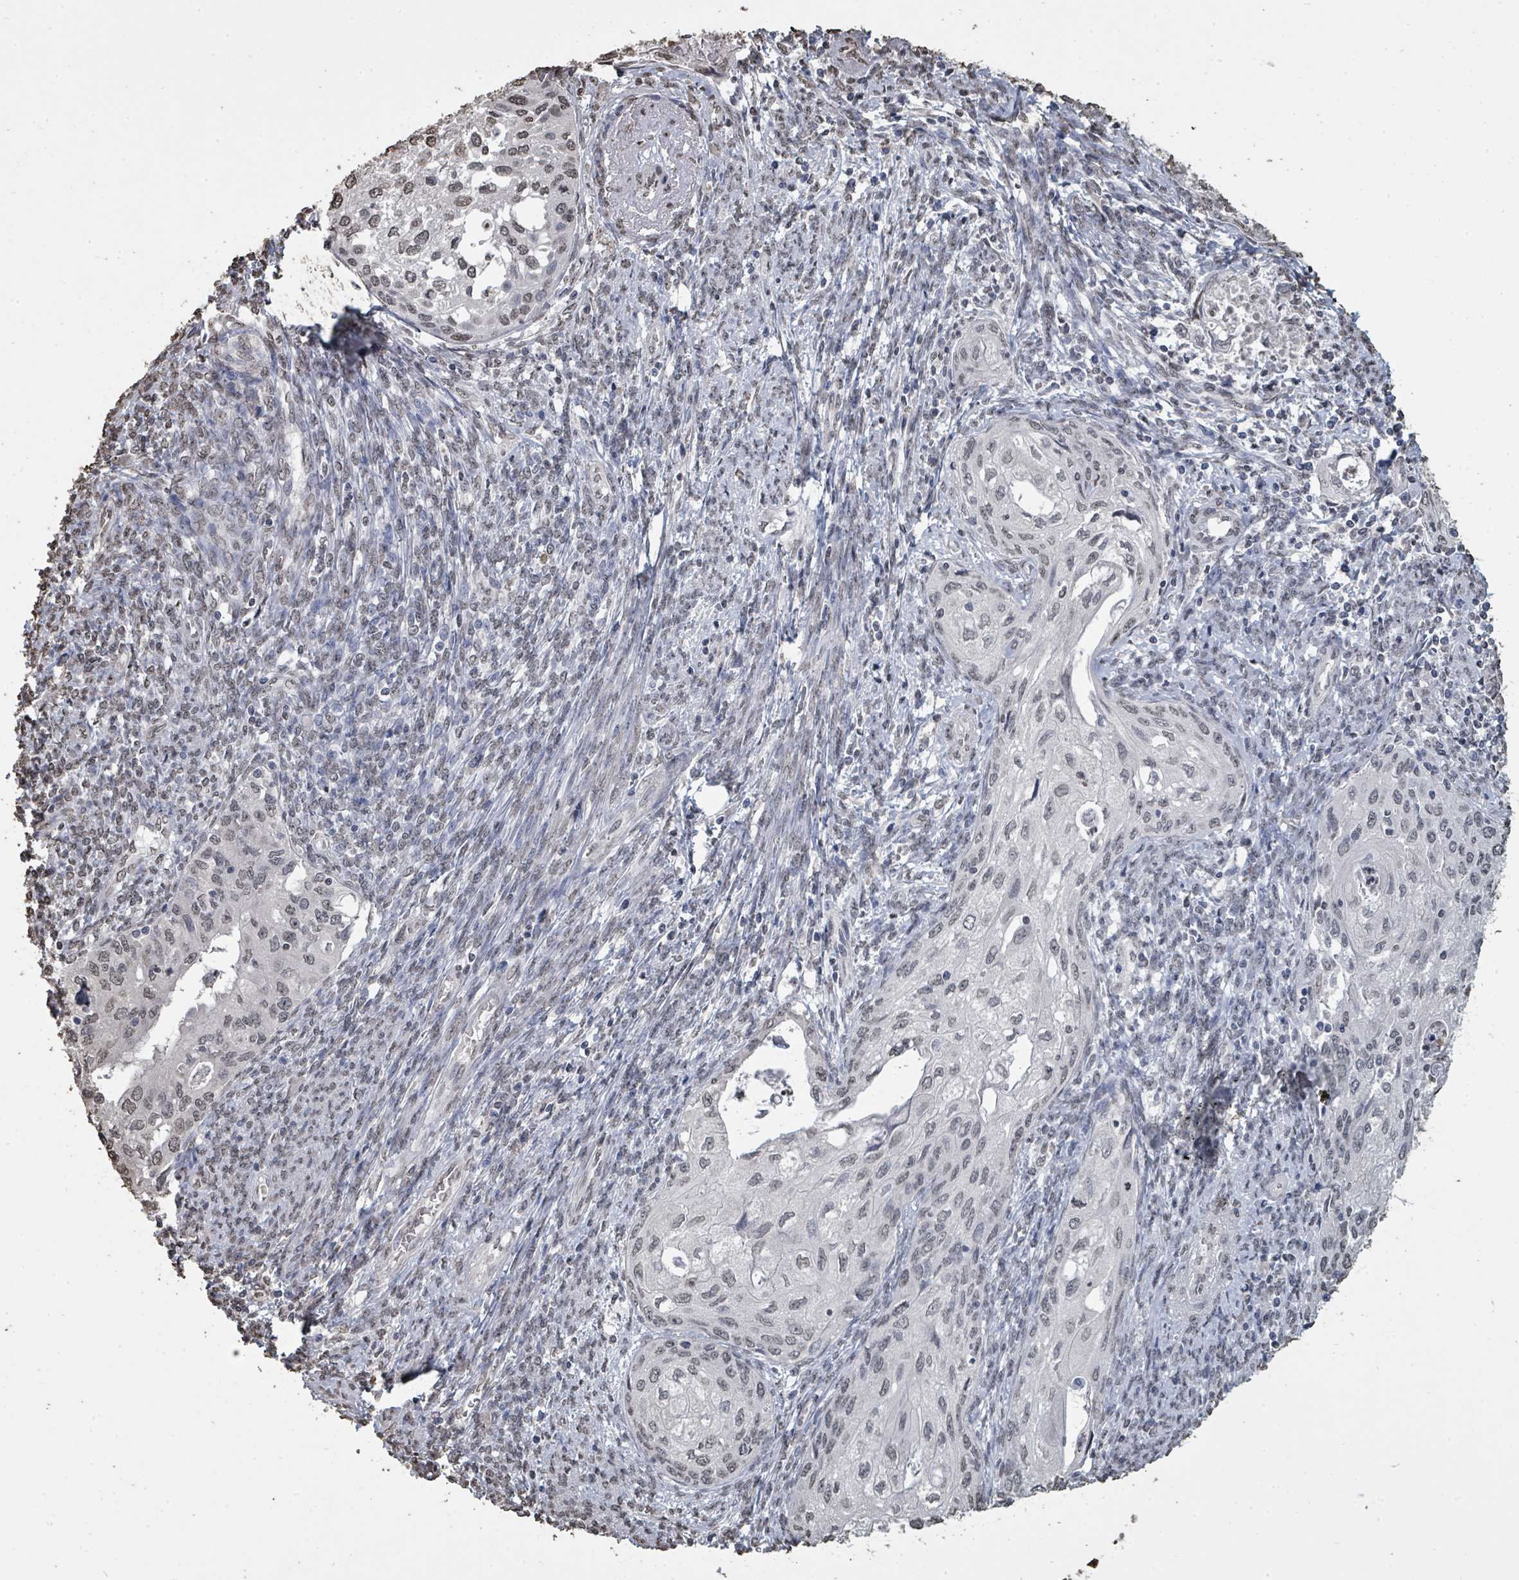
{"staining": {"intensity": "weak", "quantity": "<25%", "location": "nuclear"}, "tissue": "cervical cancer", "cell_type": "Tumor cells", "image_type": "cancer", "snomed": [{"axis": "morphology", "description": "Squamous cell carcinoma, NOS"}, {"axis": "topography", "description": "Cervix"}], "caption": "This micrograph is of squamous cell carcinoma (cervical) stained with immunohistochemistry (IHC) to label a protein in brown with the nuclei are counter-stained blue. There is no staining in tumor cells.", "gene": "MRPS12", "patient": {"sex": "female", "age": 67}}